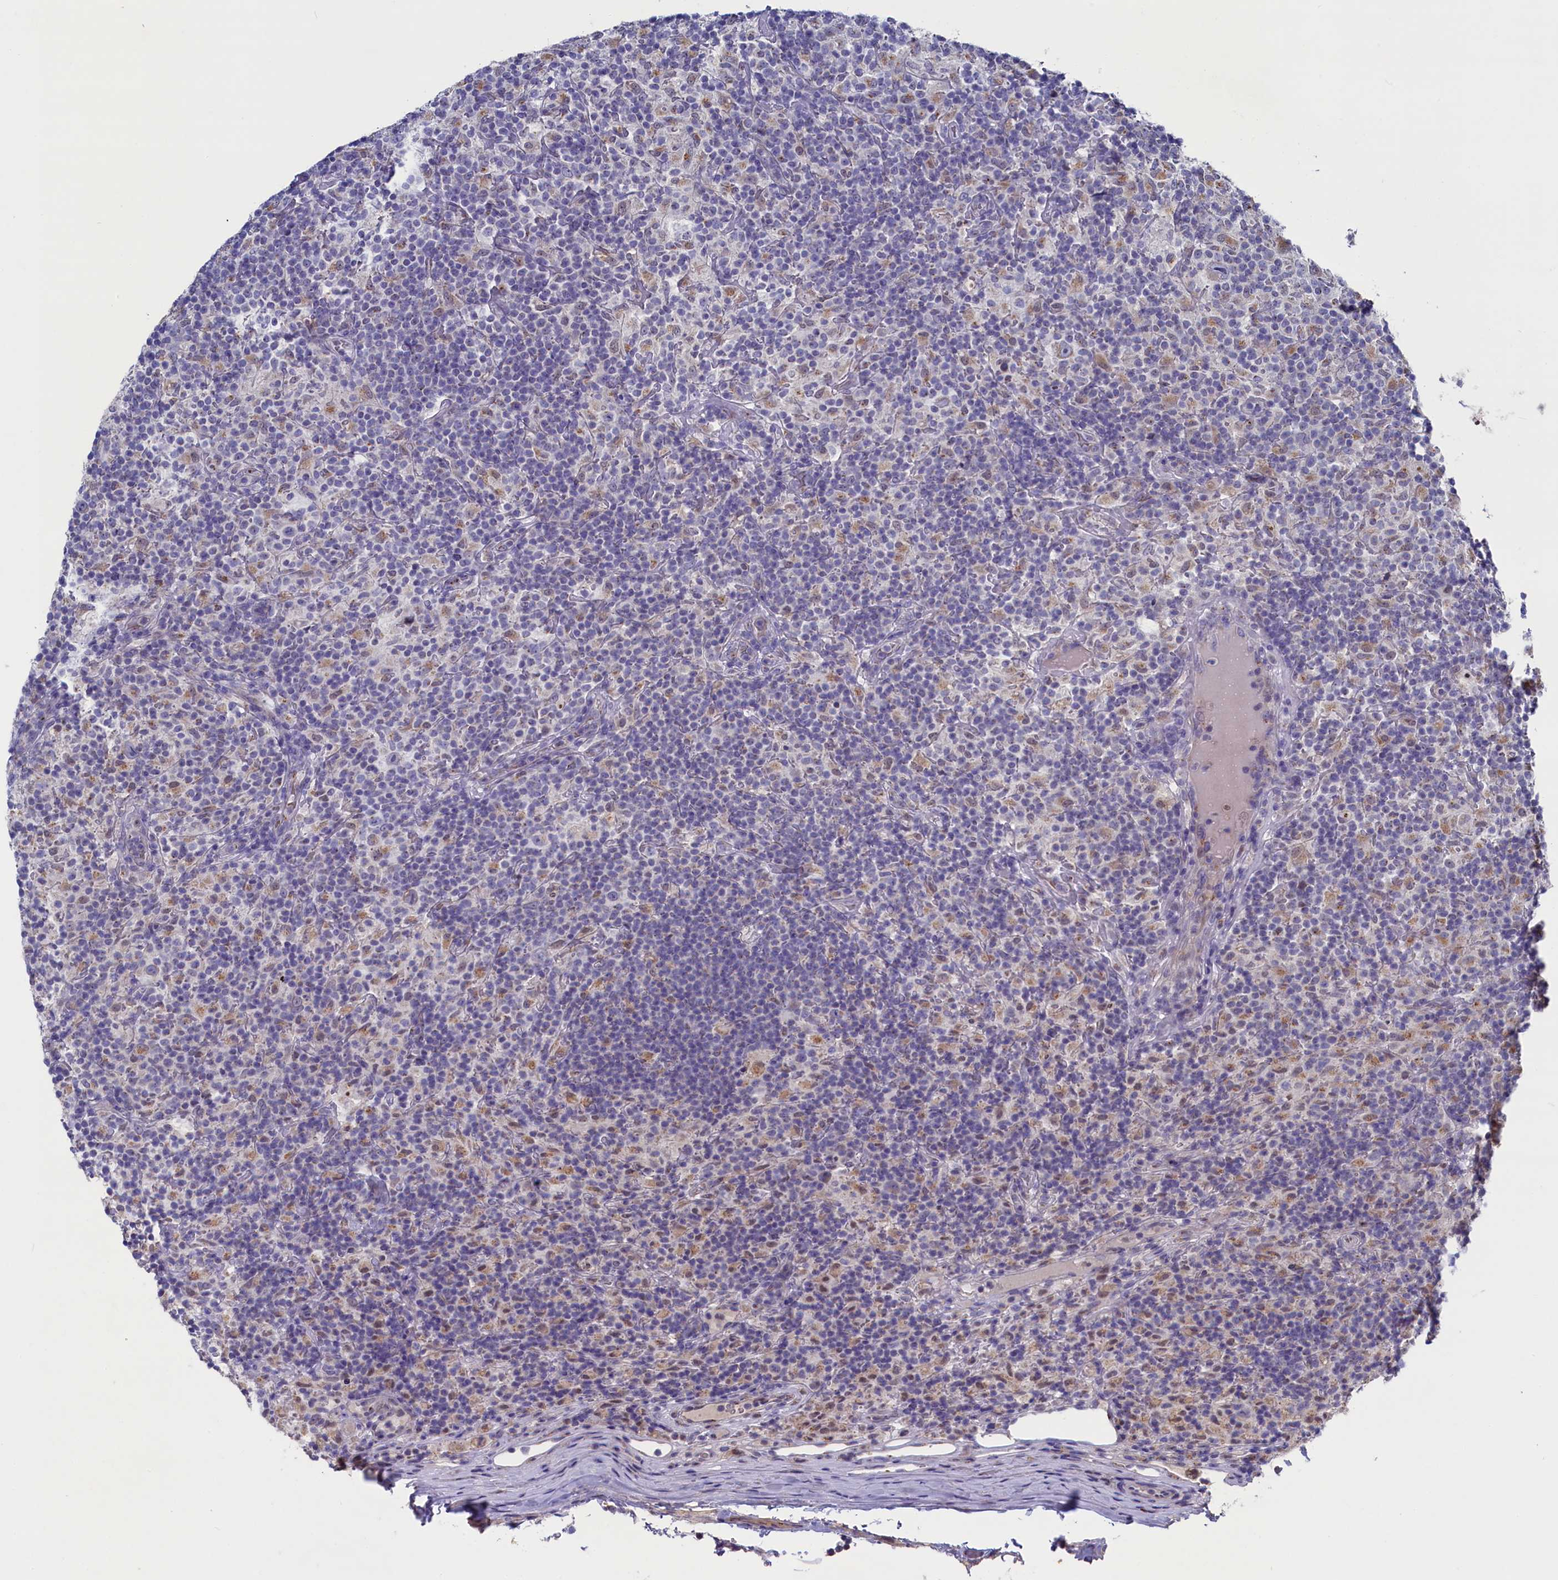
{"staining": {"intensity": "negative", "quantity": "none", "location": "none"}, "tissue": "lymphoma", "cell_type": "Tumor cells", "image_type": "cancer", "snomed": [{"axis": "morphology", "description": "Hodgkin's disease, NOS"}, {"axis": "topography", "description": "Lymph node"}], "caption": "Immunohistochemical staining of Hodgkin's disease demonstrates no significant positivity in tumor cells.", "gene": "GPR108", "patient": {"sex": "male", "age": 70}}